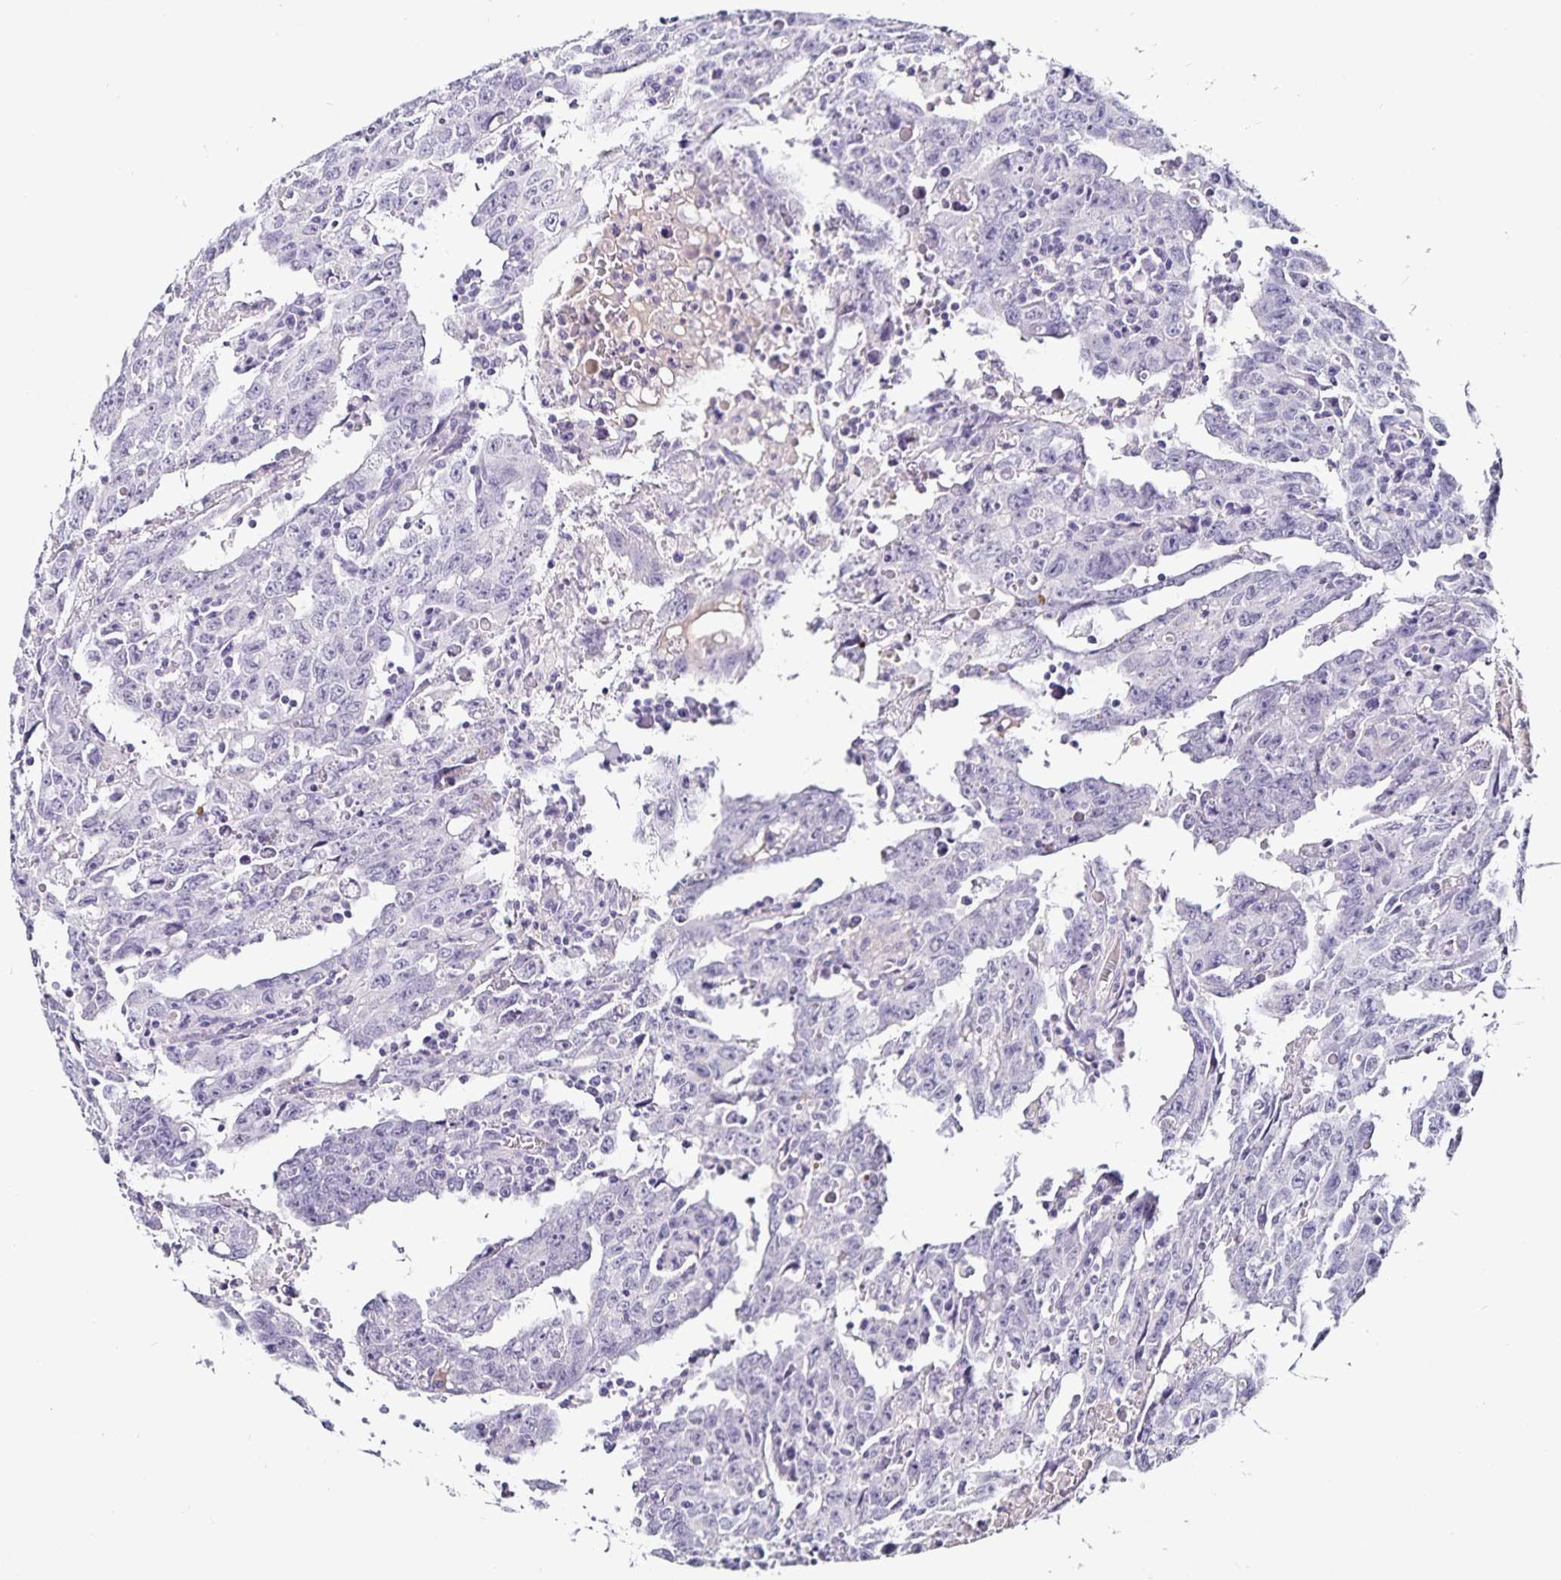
{"staining": {"intensity": "negative", "quantity": "none", "location": "none"}, "tissue": "testis cancer", "cell_type": "Tumor cells", "image_type": "cancer", "snomed": [{"axis": "morphology", "description": "Carcinoma, Embryonal, NOS"}, {"axis": "topography", "description": "Testis"}], "caption": "Immunohistochemical staining of embryonal carcinoma (testis) reveals no significant positivity in tumor cells.", "gene": "TTR", "patient": {"sex": "male", "age": 22}}